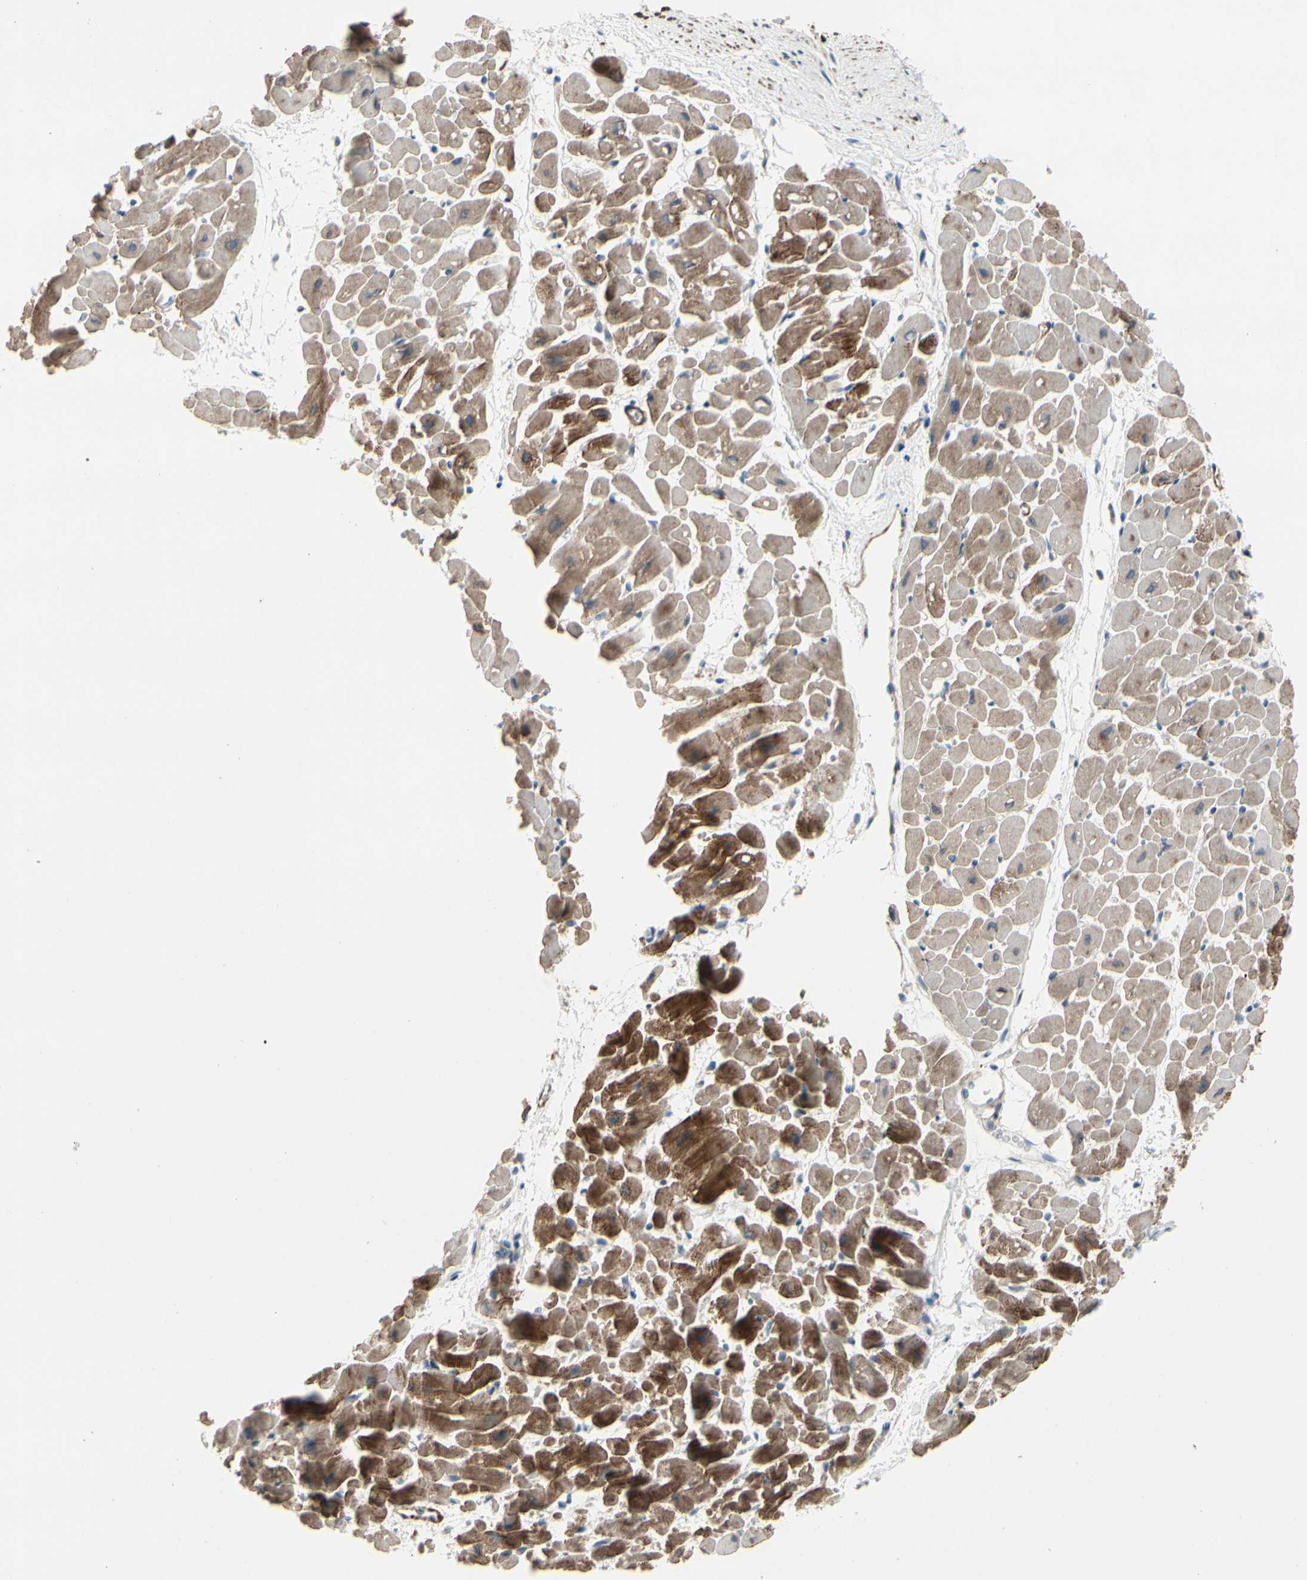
{"staining": {"intensity": "strong", "quantity": ">75%", "location": "cytoplasmic/membranous"}, "tissue": "heart muscle", "cell_type": "Cardiomyocytes", "image_type": "normal", "snomed": [{"axis": "morphology", "description": "Normal tissue, NOS"}, {"axis": "topography", "description": "Heart"}], "caption": "High-magnification brightfield microscopy of normal heart muscle stained with DAB (3,3'-diaminobenzidine) (brown) and counterstained with hematoxylin (blue). cardiomyocytes exhibit strong cytoplasmic/membranous positivity is appreciated in approximately>75% of cells.", "gene": "TPM1", "patient": {"sex": "male", "age": 45}}